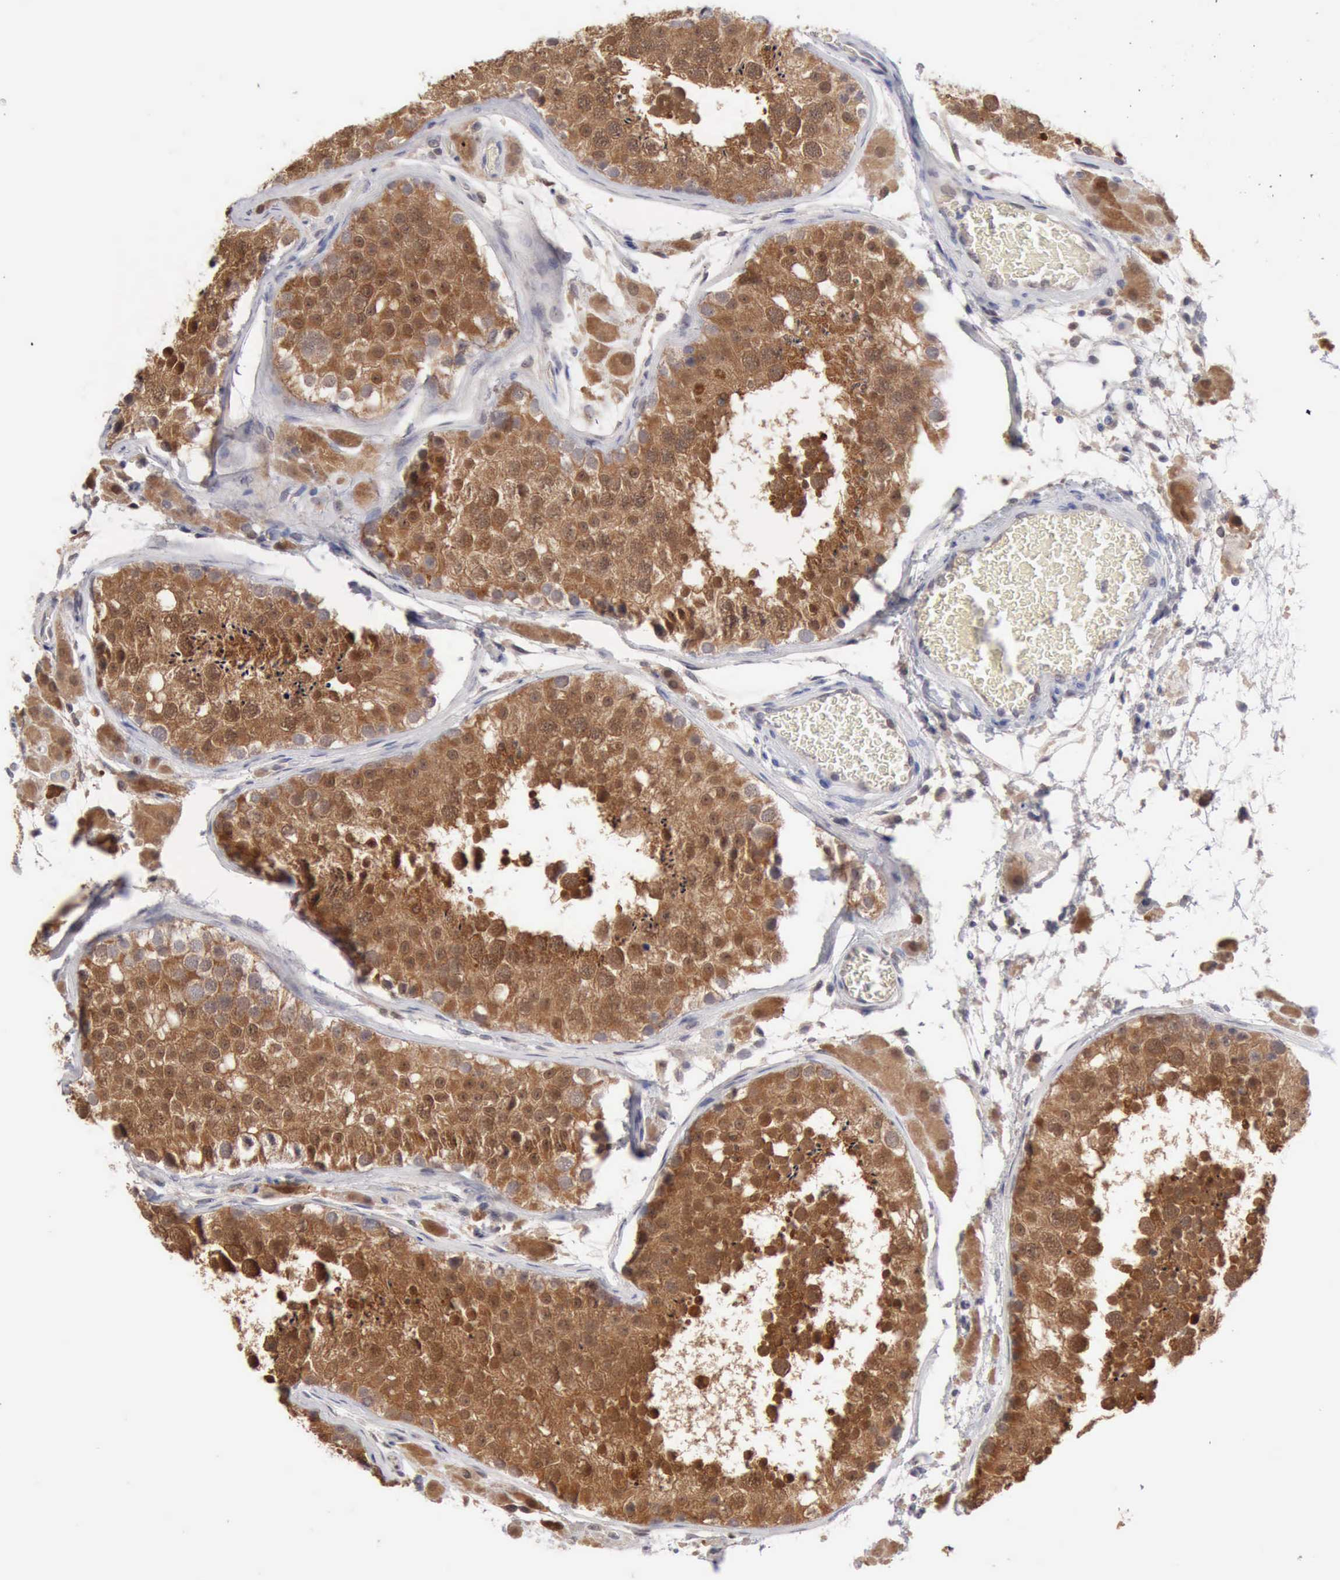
{"staining": {"intensity": "strong", "quantity": ">75%", "location": "cytoplasmic/membranous,nuclear"}, "tissue": "testis", "cell_type": "Cells in seminiferous ducts", "image_type": "normal", "snomed": [{"axis": "morphology", "description": "Normal tissue, NOS"}, {"axis": "topography", "description": "Testis"}], "caption": "Immunohistochemistry of benign testis reveals high levels of strong cytoplasmic/membranous,nuclear expression in about >75% of cells in seminiferous ducts. (Brightfield microscopy of DAB IHC at high magnification).", "gene": "PTGR2", "patient": {"sex": "male", "age": 26}}